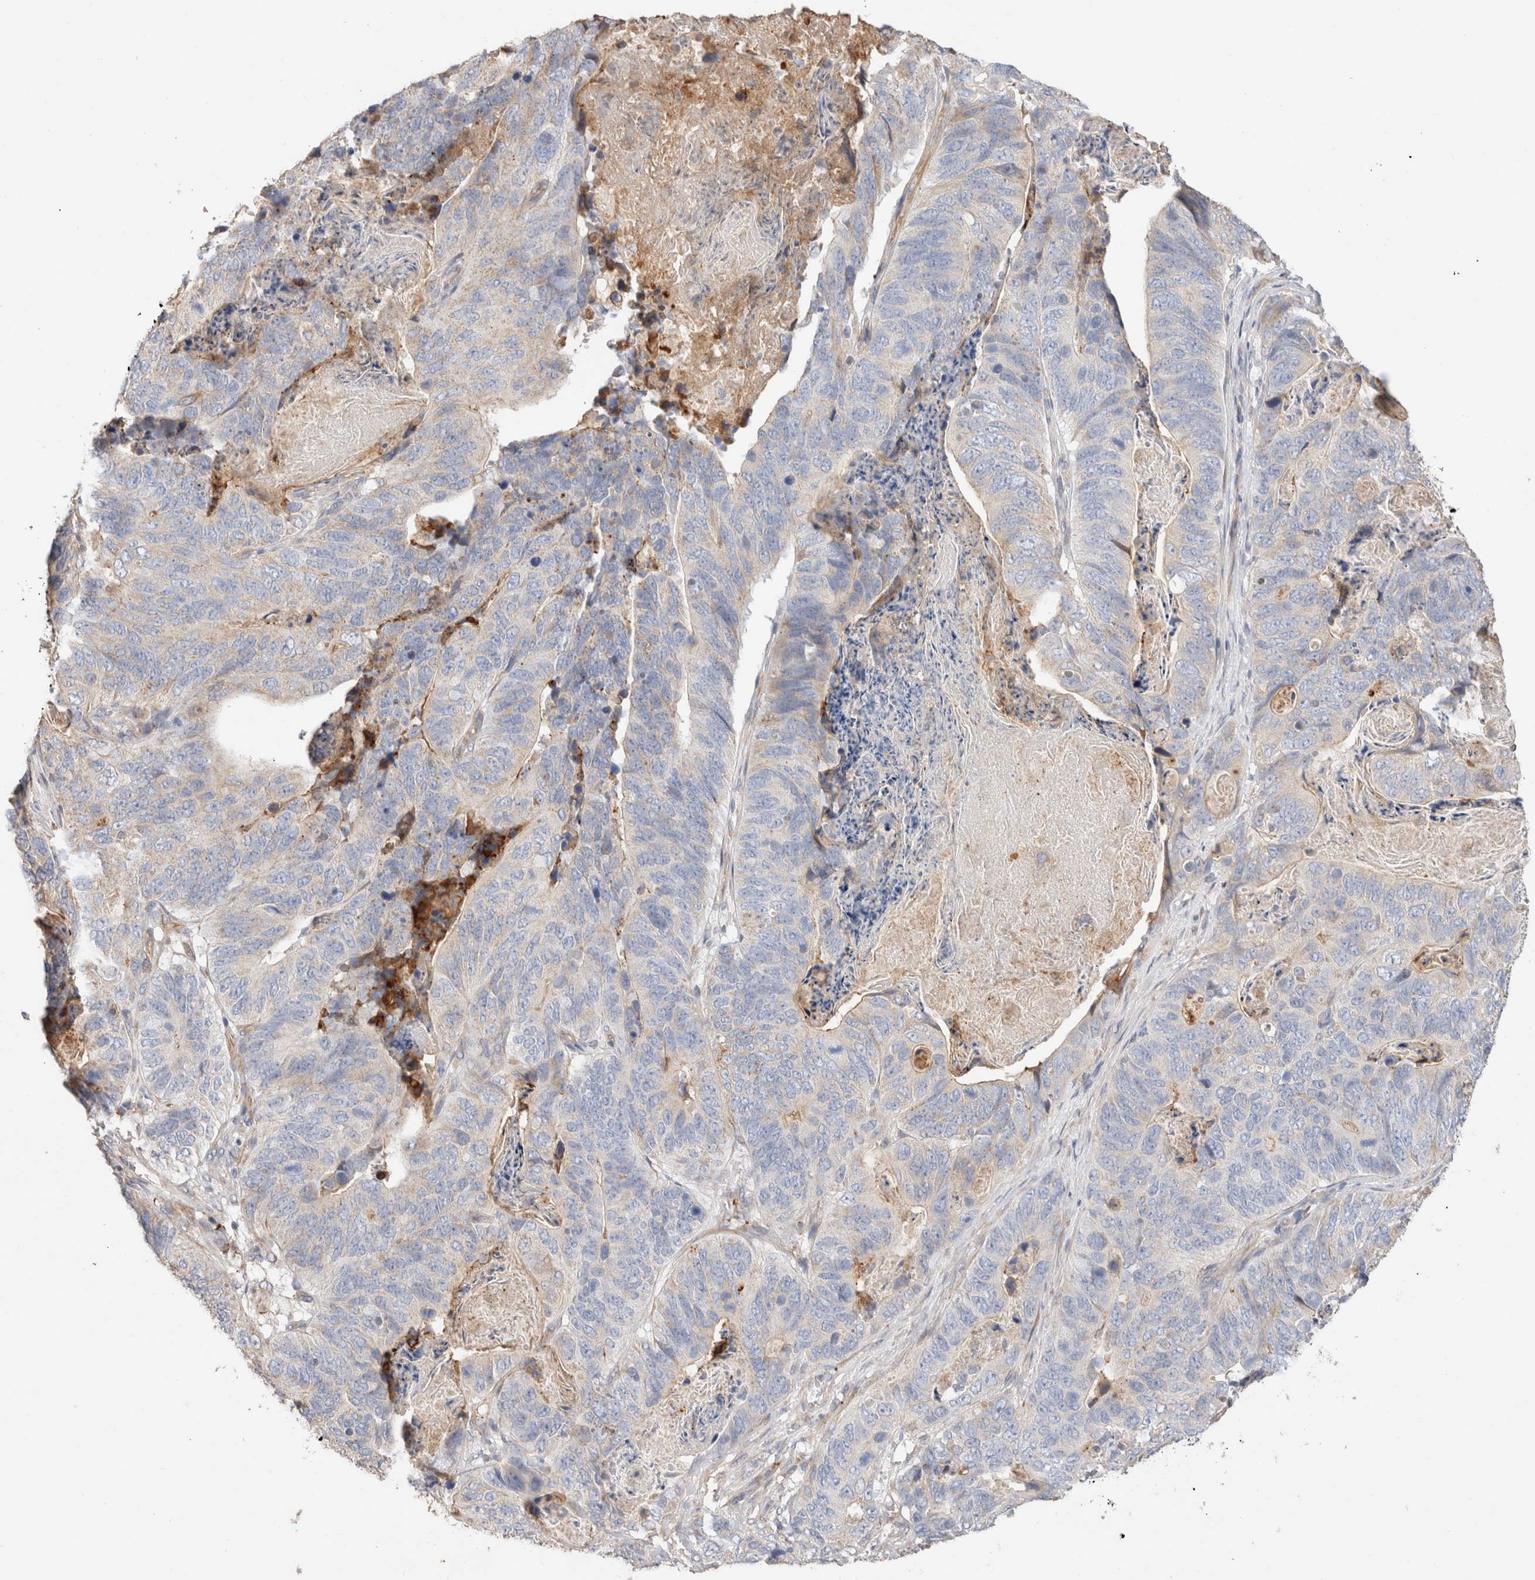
{"staining": {"intensity": "negative", "quantity": "none", "location": "none"}, "tissue": "stomach cancer", "cell_type": "Tumor cells", "image_type": "cancer", "snomed": [{"axis": "morphology", "description": "Normal tissue, NOS"}, {"axis": "morphology", "description": "Adenocarcinoma, NOS"}, {"axis": "topography", "description": "Stomach"}], "caption": "Immunohistochemistry (IHC) of stomach adenocarcinoma displays no staining in tumor cells. (DAB immunohistochemistry (IHC) with hematoxylin counter stain).", "gene": "PROS1", "patient": {"sex": "female", "age": 89}}